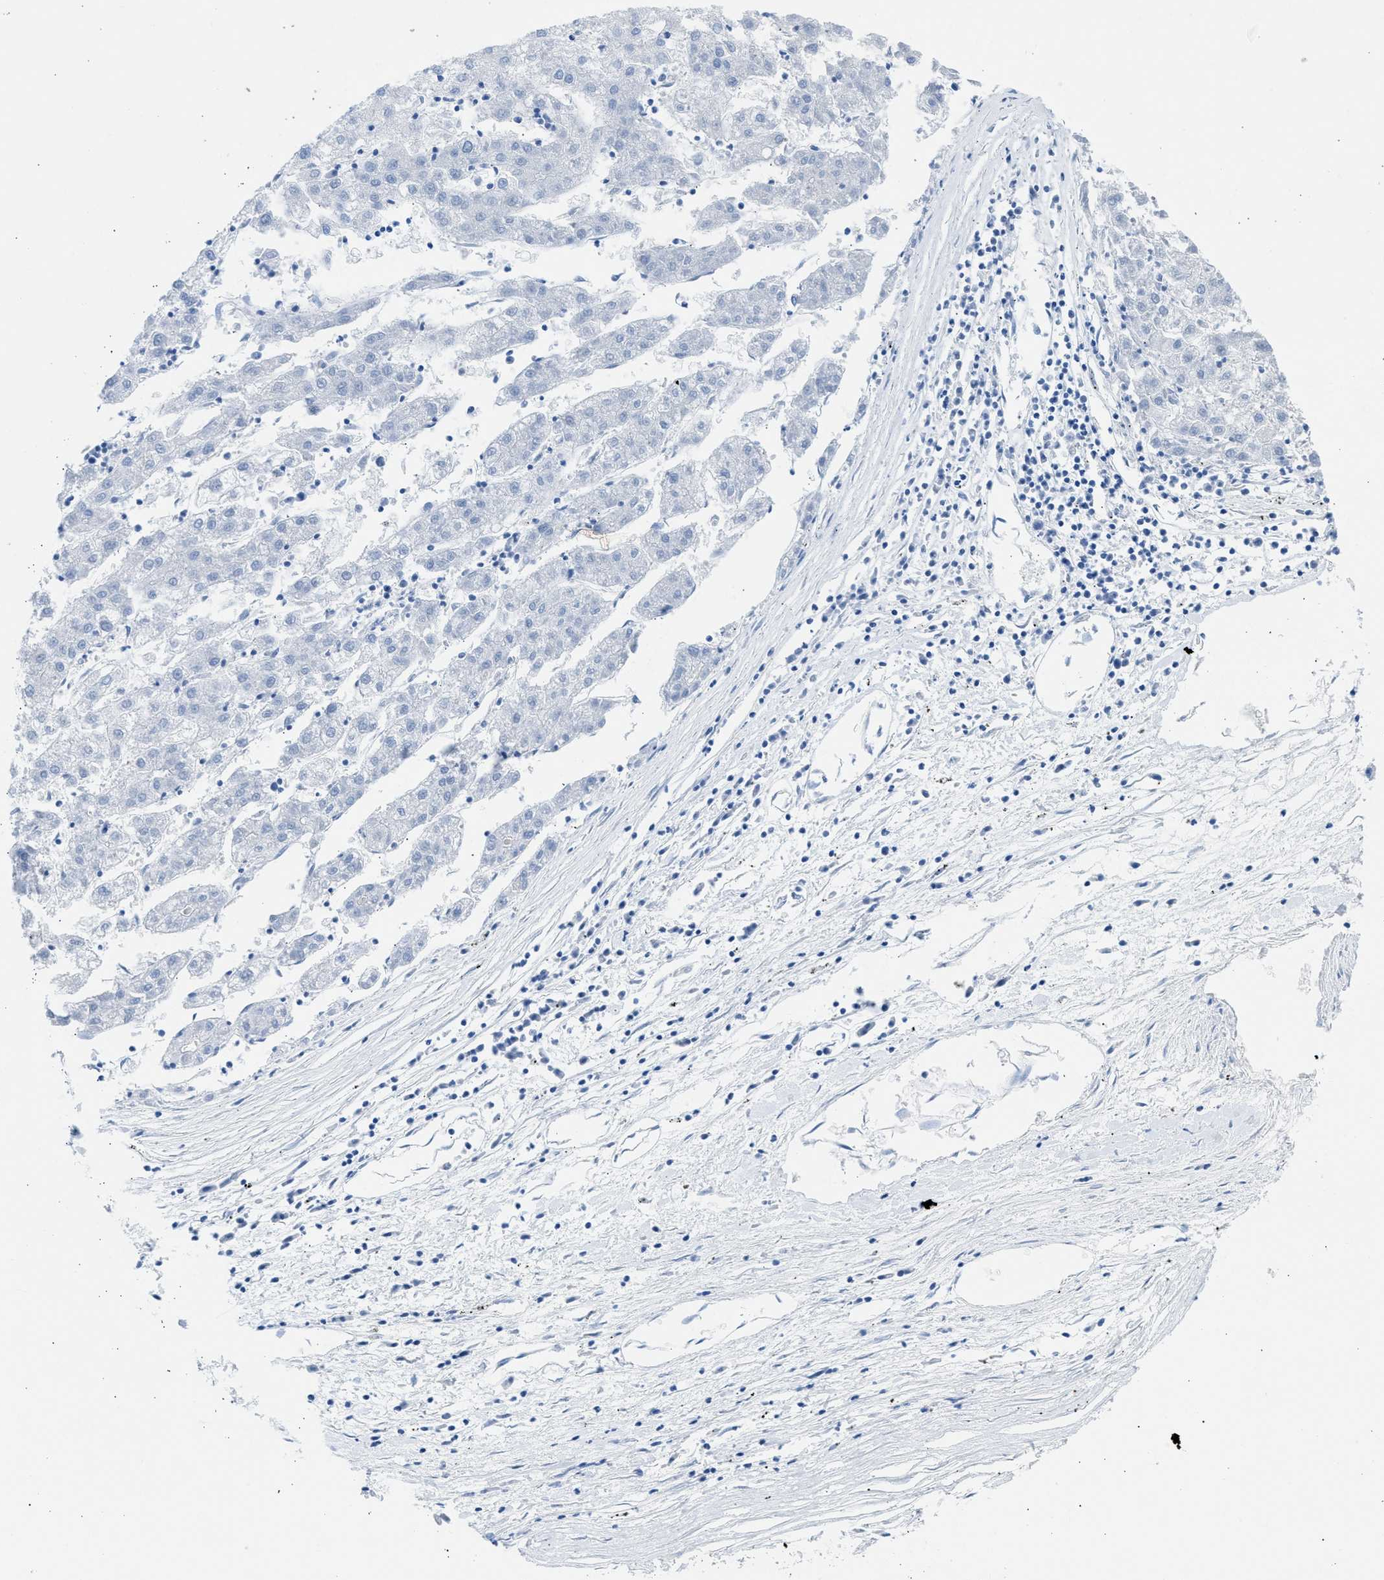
{"staining": {"intensity": "negative", "quantity": "none", "location": "none"}, "tissue": "liver cancer", "cell_type": "Tumor cells", "image_type": "cancer", "snomed": [{"axis": "morphology", "description": "Carcinoma, Hepatocellular, NOS"}, {"axis": "topography", "description": "Liver"}], "caption": "This photomicrograph is of liver hepatocellular carcinoma stained with immunohistochemistry (IHC) to label a protein in brown with the nuclei are counter-stained blue. There is no staining in tumor cells. Brightfield microscopy of IHC stained with DAB (brown) and hematoxylin (blue), captured at high magnification.", "gene": "SPATA3", "patient": {"sex": "male", "age": 72}}